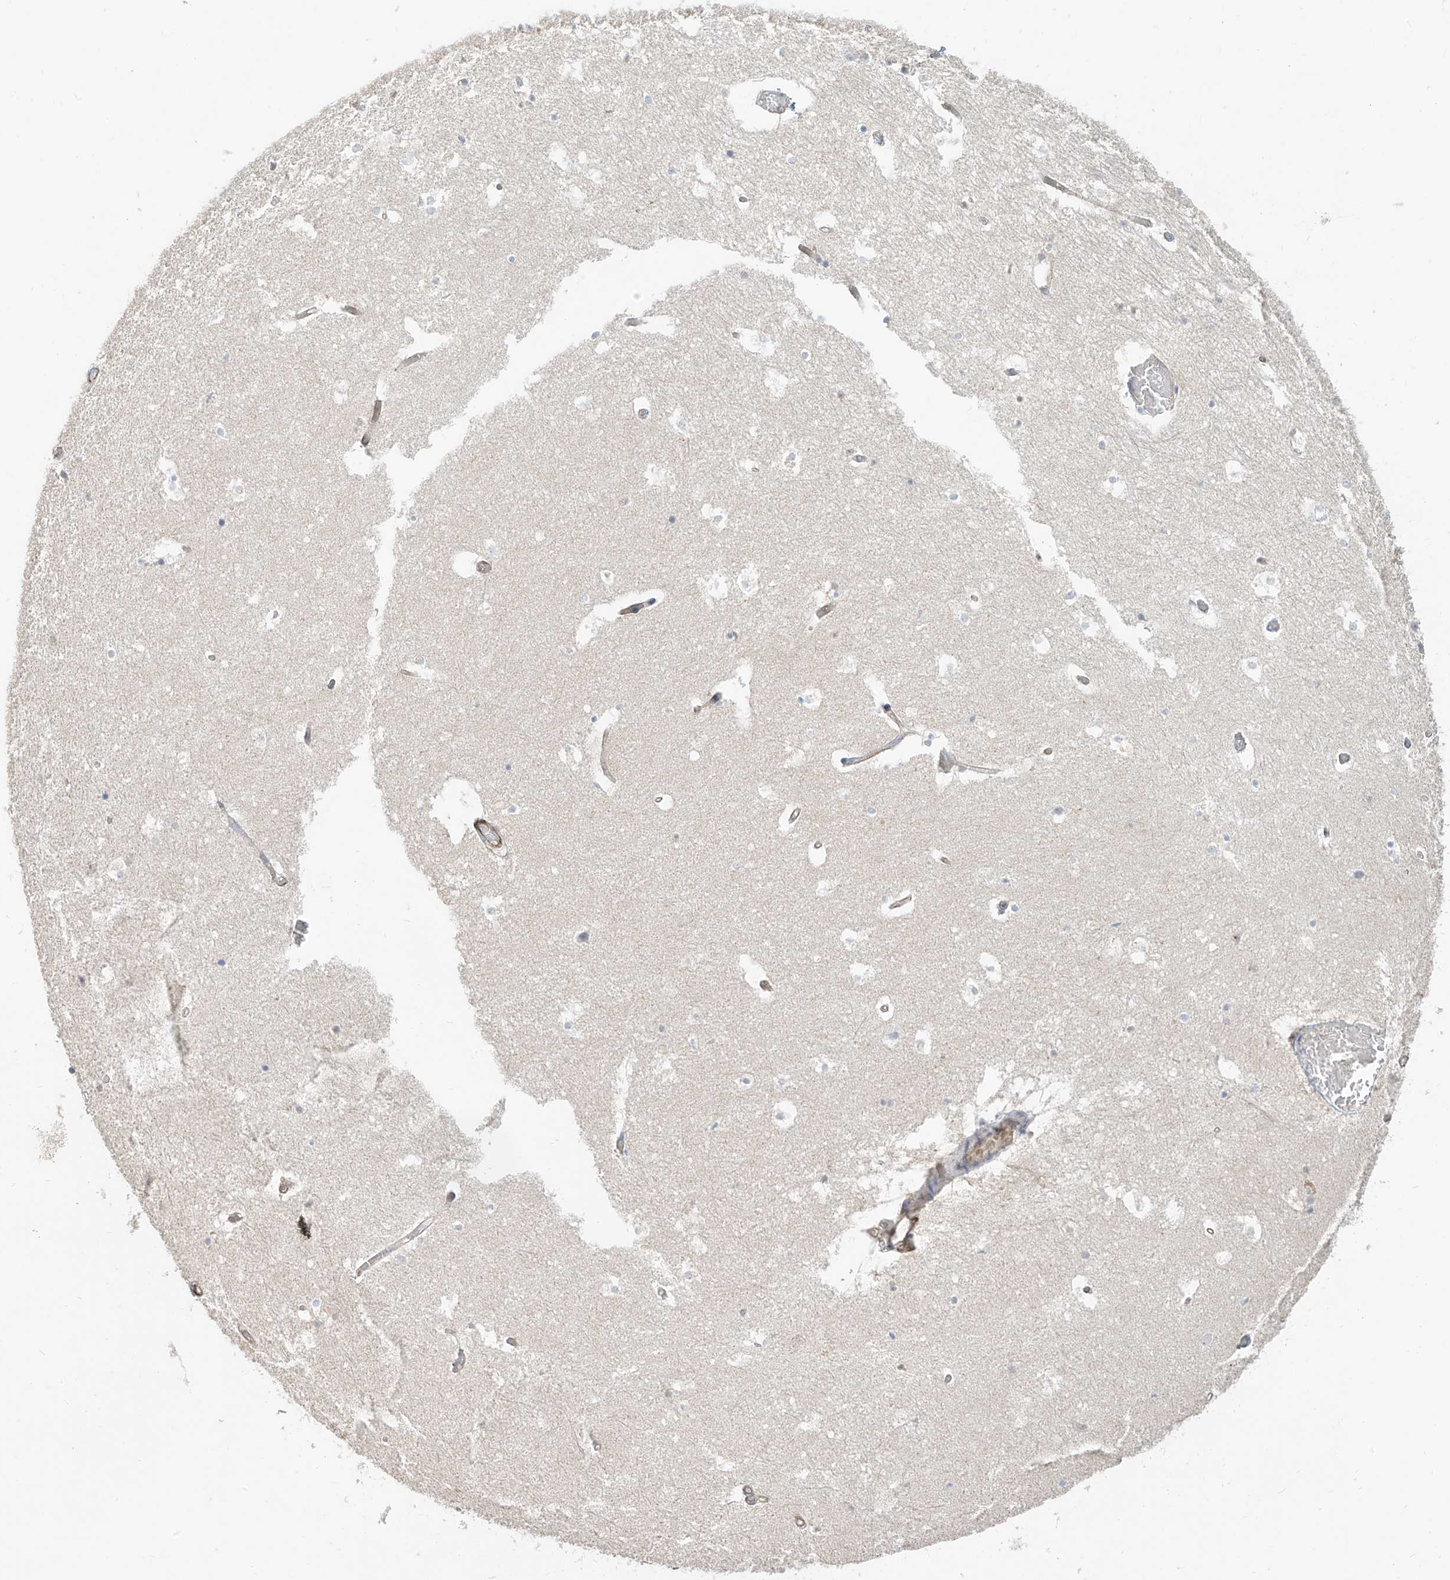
{"staining": {"intensity": "negative", "quantity": "none", "location": "none"}, "tissue": "hippocampus", "cell_type": "Glial cells", "image_type": "normal", "snomed": [{"axis": "morphology", "description": "Normal tissue, NOS"}, {"axis": "topography", "description": "Hippocampus"}], "caption": "Immunohistochemistry image of benign human hippocampus stained for a protein (brown), which displays no positivity in glial cells.", "gene": "C2orf42", "patient": {"sex": "female", "age": 52}}